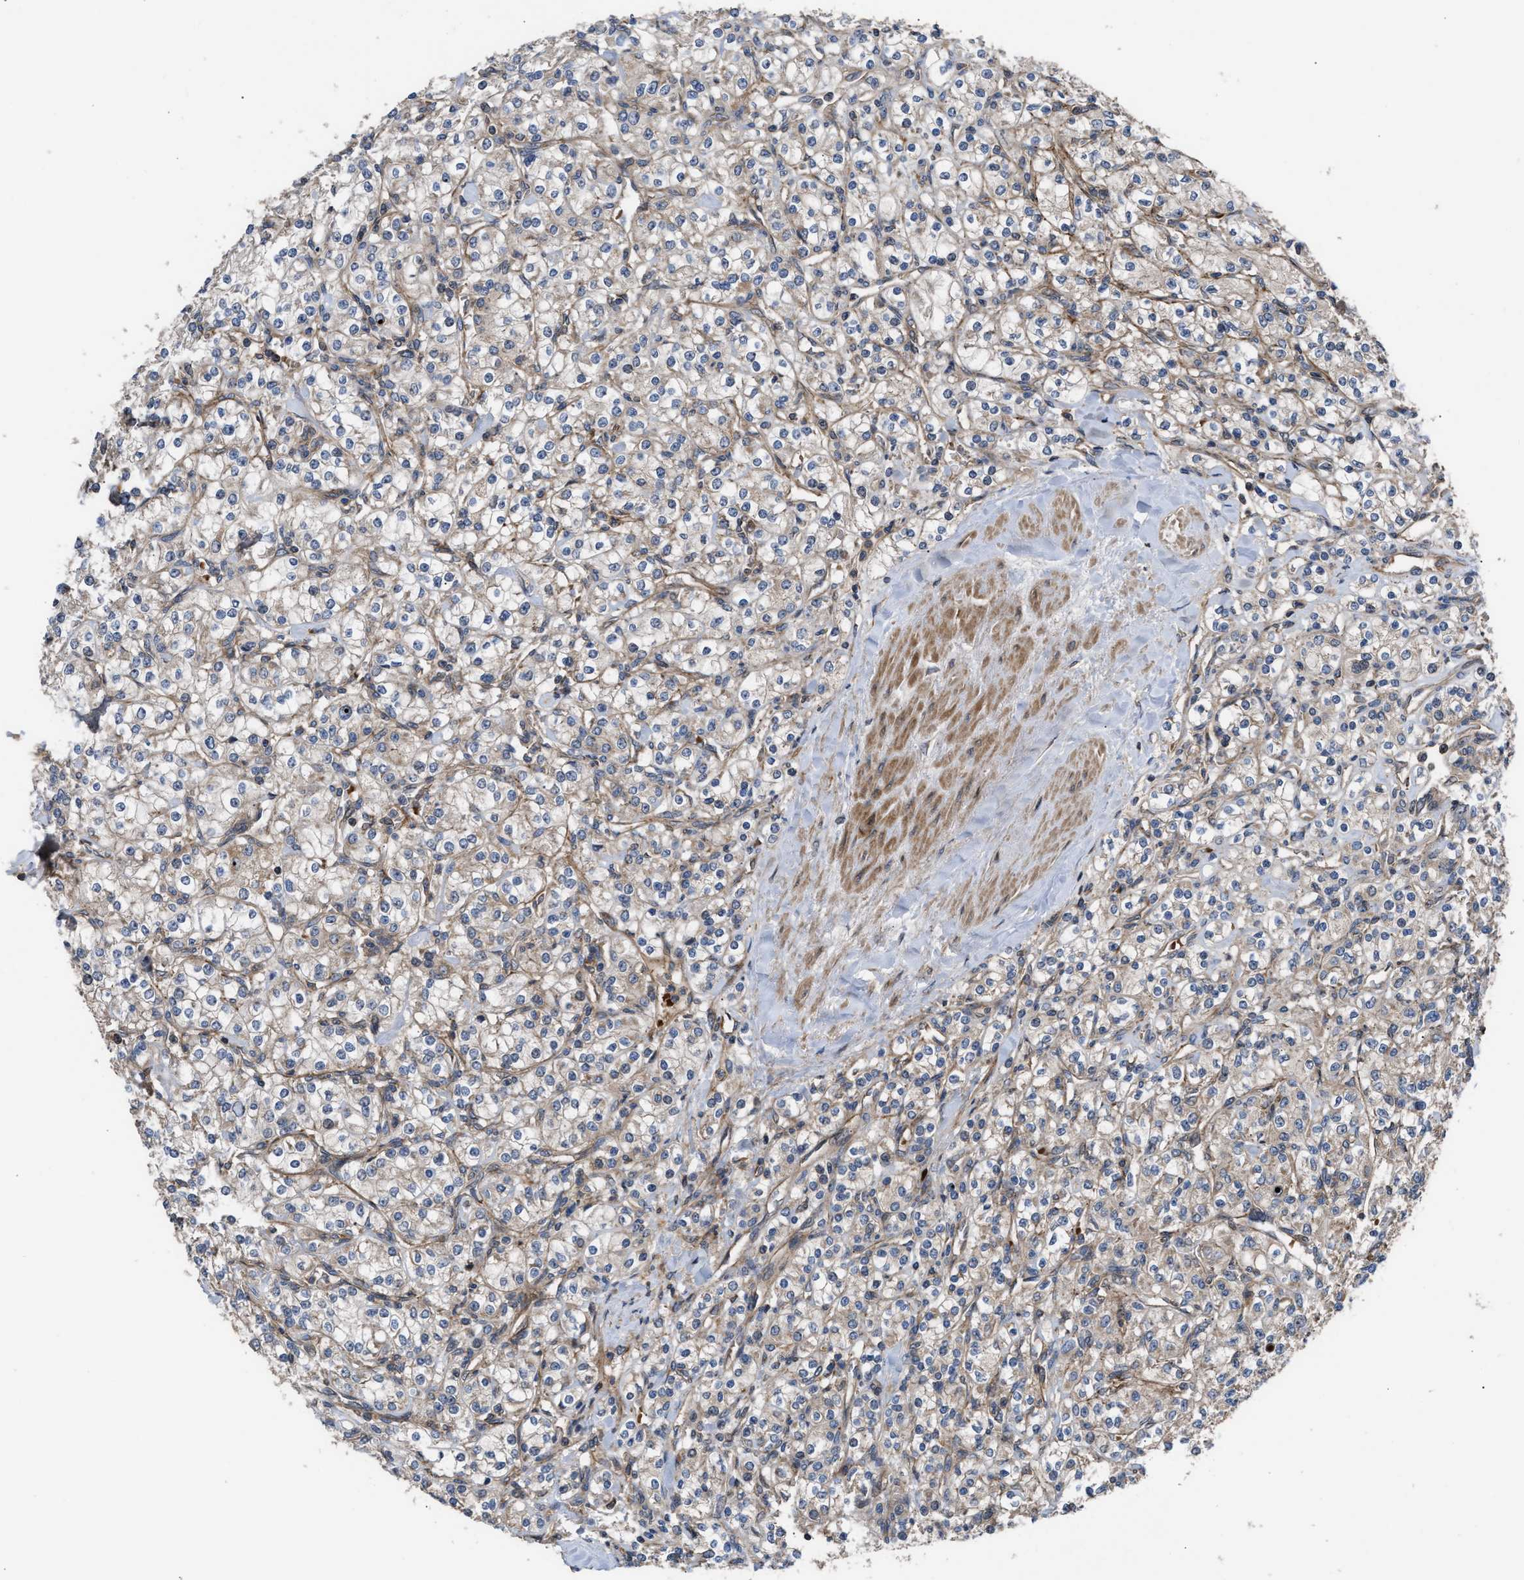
{"staining": {"intensity": "weak", "quantity": "<25%", "location": "cytoplasmic/membranous"}, "tissue": "renal cancer", "cell_type": "Tumor cells", "image_type": "cancer", "snomed": [{"axis": "morphology", "description": "Adenocarcinoma, NOS"}, {"axis": "topography", "description": "Kidney"}], "caption": "Immunohistochemical staining of human renal cancer (adenocarcinoma) shows no significant positivity in tumor cells.", "gene": "STAU1", "patient": {"sex": "male", "age": 77}}